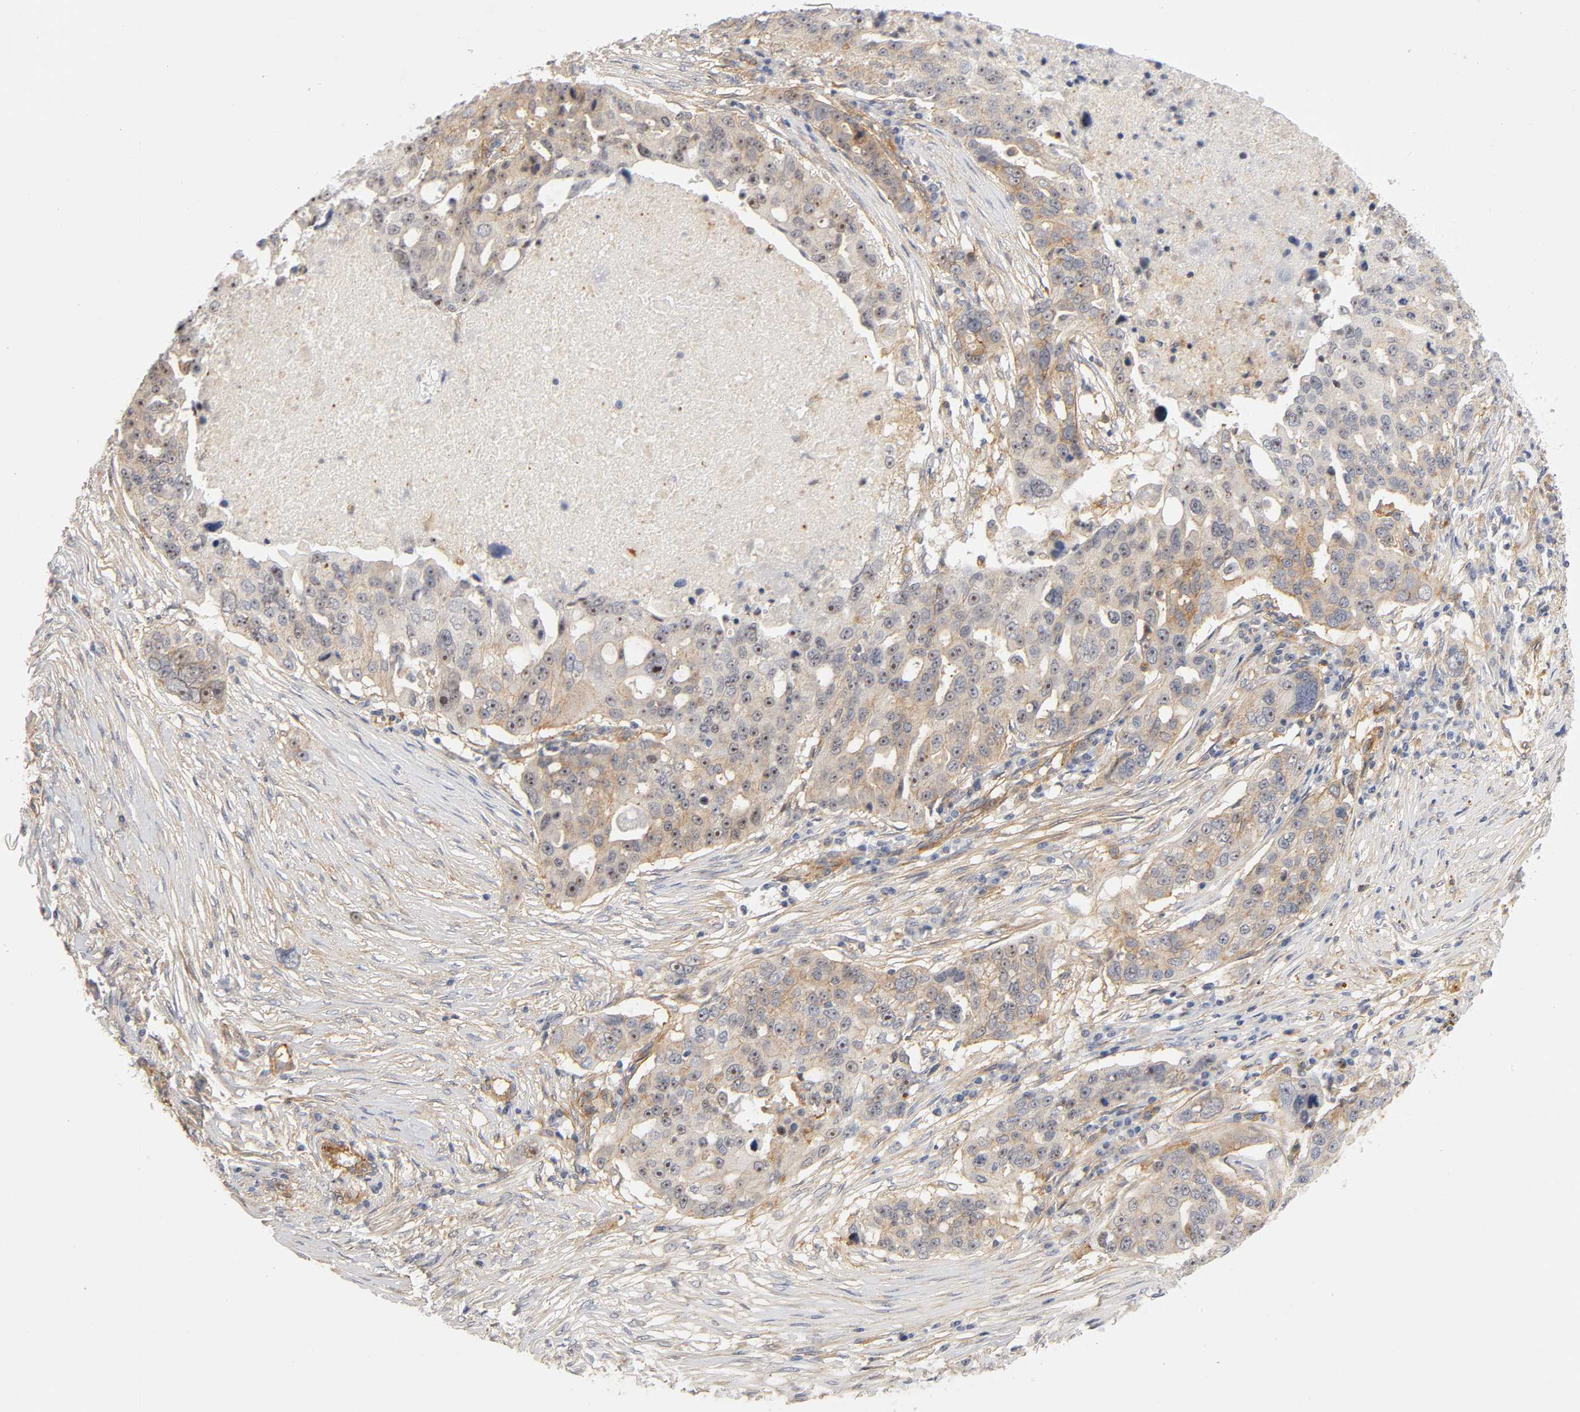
{"staining": {"intensity": "moderate", "quantity": ">75%", "location": "cytoplasmic/membranous,nuclear"}, "tissue": "ovarian cancer", "cell_type": "Tumor cells", "image_type": "cancer", "snomed": [{"axis": "morphology", "description": "Carcinoma, endometroid"}, {"axis": "topography", "description": "Ovary"}], "caption": "Immunohistochemistry (IHC) photomicrograph of neoplastic tissue: human ovarian cancer (endometroid carcinoma) stained using immunohistochemistry (IHC) demonstrates medium levels of moderate protein expression localized specifically in the cytoplasmic/membranous and nuclear of tumor cells, appearing as a cytoplasmic/membranous and nuclear brown color.", "gene": "PLD1", "patient": {"sex": "female", "age": 75}}